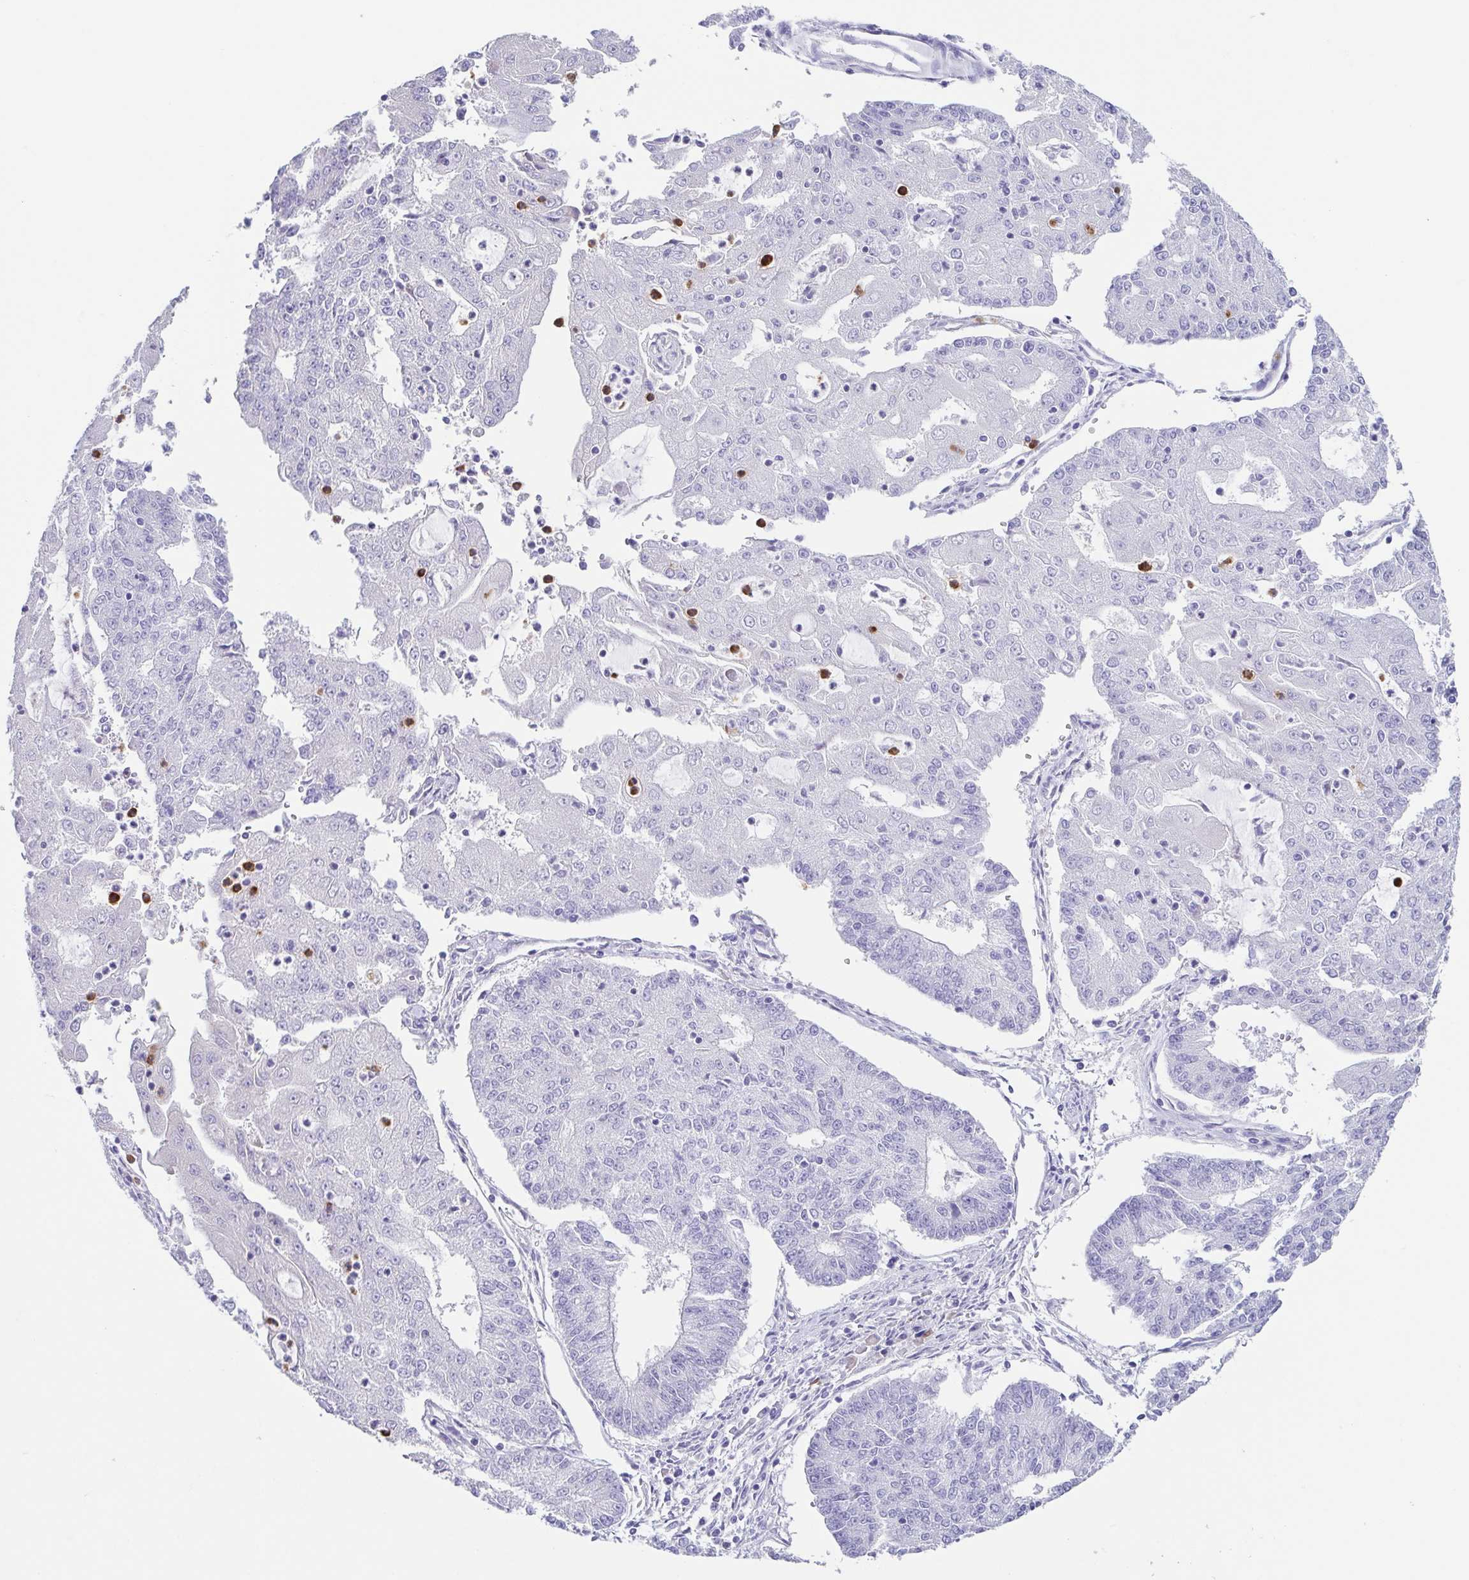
{"staining": {"intensity": "negative", "quantity": "none", "location": "none"}, "tissue": "endometrial cancer", "cell_type": "Tumor cells", "image_type": "cancer", "snomed": [{"axis": "morphology", "description": "Adenocarcinoma, NOS"}, {"axis": "topography", "description": "Endometrium"}], "caption": "The immunohistochemistry image has no significant positivity in tumor cells of endometrial cancer tissue.", "gene": "ARPP21", "patient": {"sex": "female", "age": 56}}